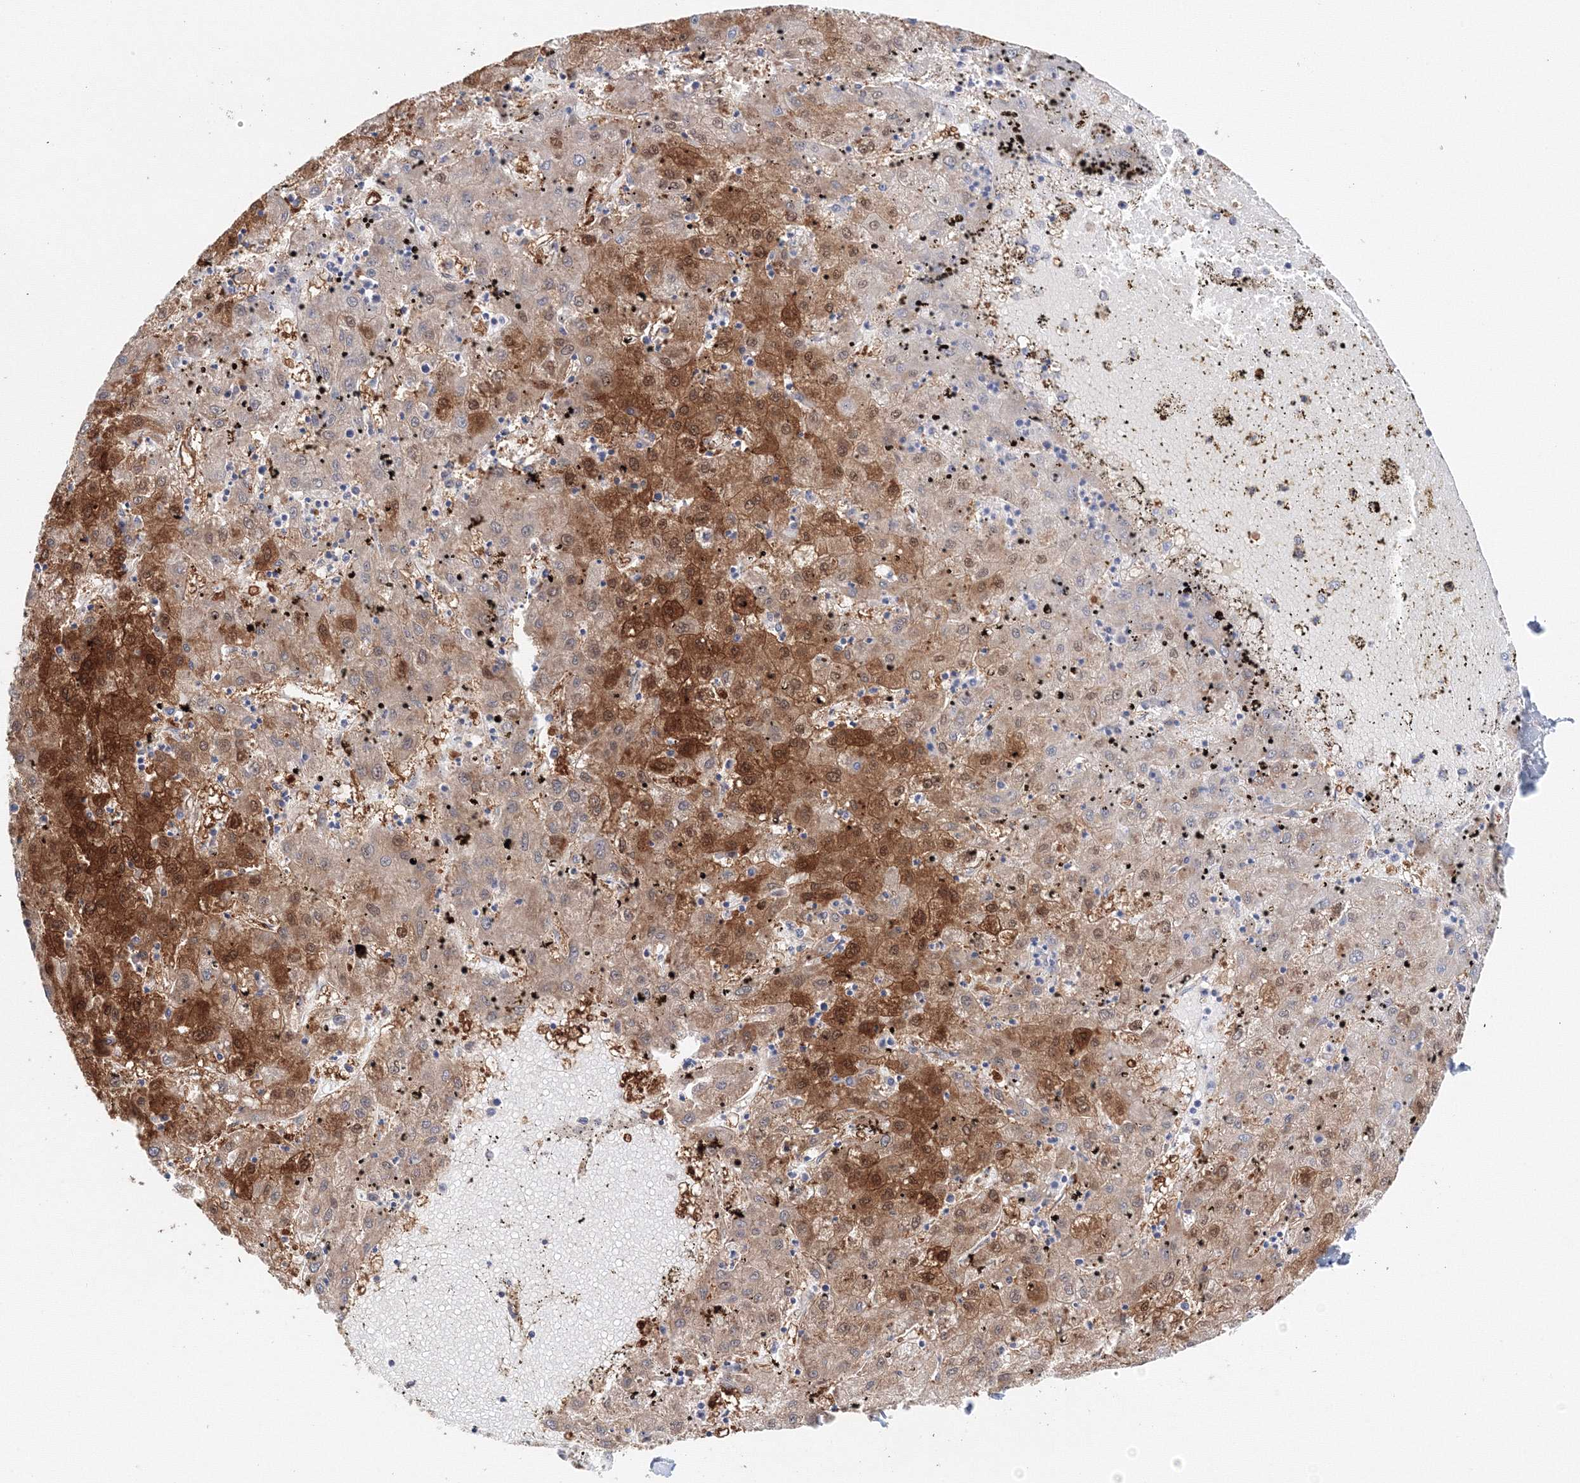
{"staining": {"intensity": "strong", "quantity": "25%-75%", "location": "cytoplasmic/membranous,nuclear"}, "tissue": "liver cancer", "cell_type": "Tumor cells", "image_type": "cancer", "snomed": [{"axis": "morphology", "description": "Carcinoma, Hepatocellular, NOS"}, {"axis": "topography", "description": "Liver"}], "caption": "Approximately 25%-75% of tumor cells in human liver cancer (hepatocellular carcinoma) exhibit strong cytoplasmic/membranous and nuclear protein staining as visualized by brown immunohistochemical staining.", "gene": "TPRKB", "patient": {"sex": "male", "age": 72}}